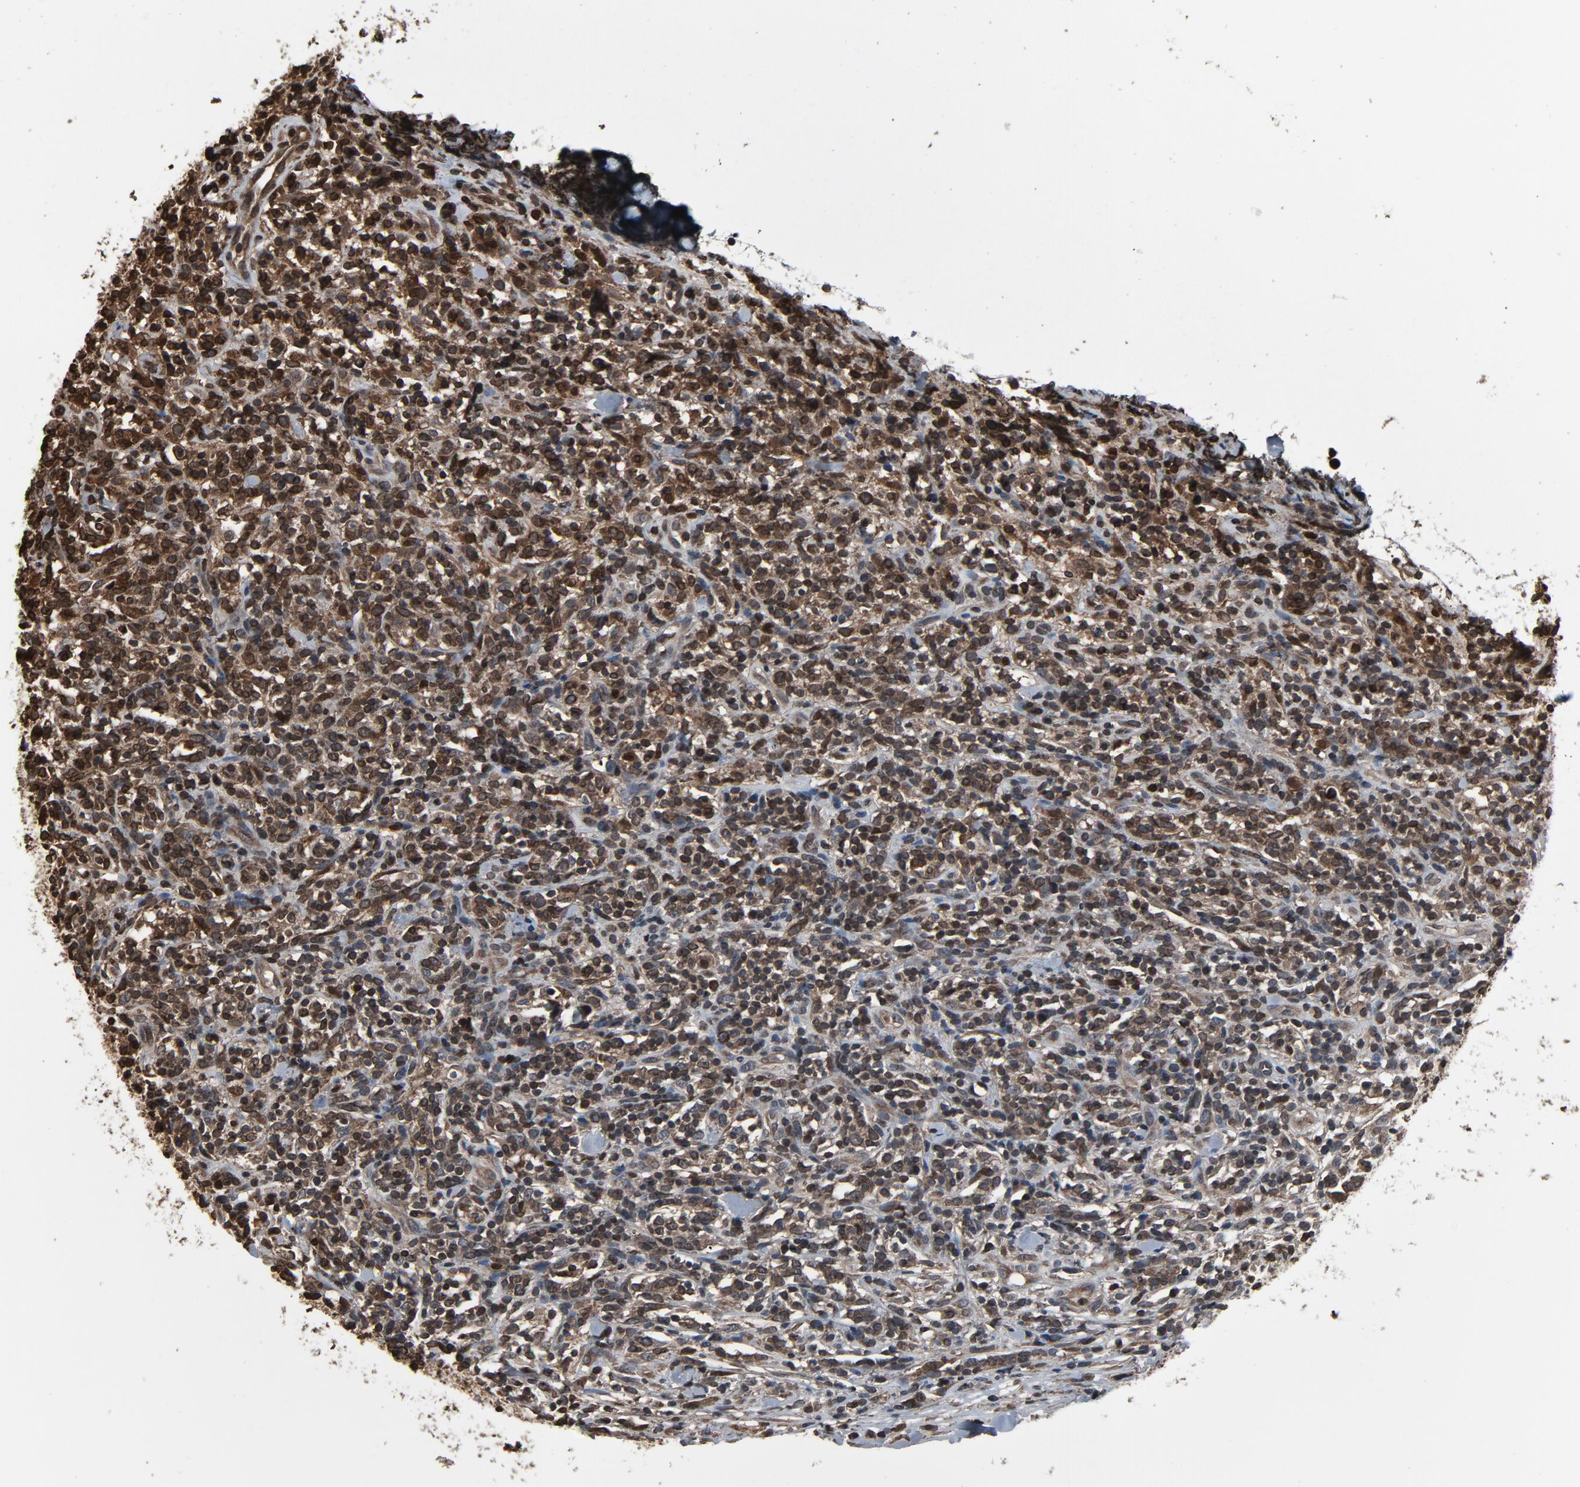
{"staining": {"intensity": "weak", "quantity": ">75%", "location": "cytoplasmic/membranous,nuclear"}, "tissue": "lymphoma", "cell_type": "Tumor cells", "image_type": "cancer", "snomed": [{"axis": "morphology", "description": "Malignant lymphoma, non-Hodgkin's type, High grade"}, {"axis": "topography", "description": "Lymph node"}], "caption": "This image exhibits IHC staining of lymphoma, with low weak cytoplasmic/membranous and nuclear staining in about >75% of tumor cells.", "gene": "UBE2D1", "patient": {"sex": "female", "age": 73}}